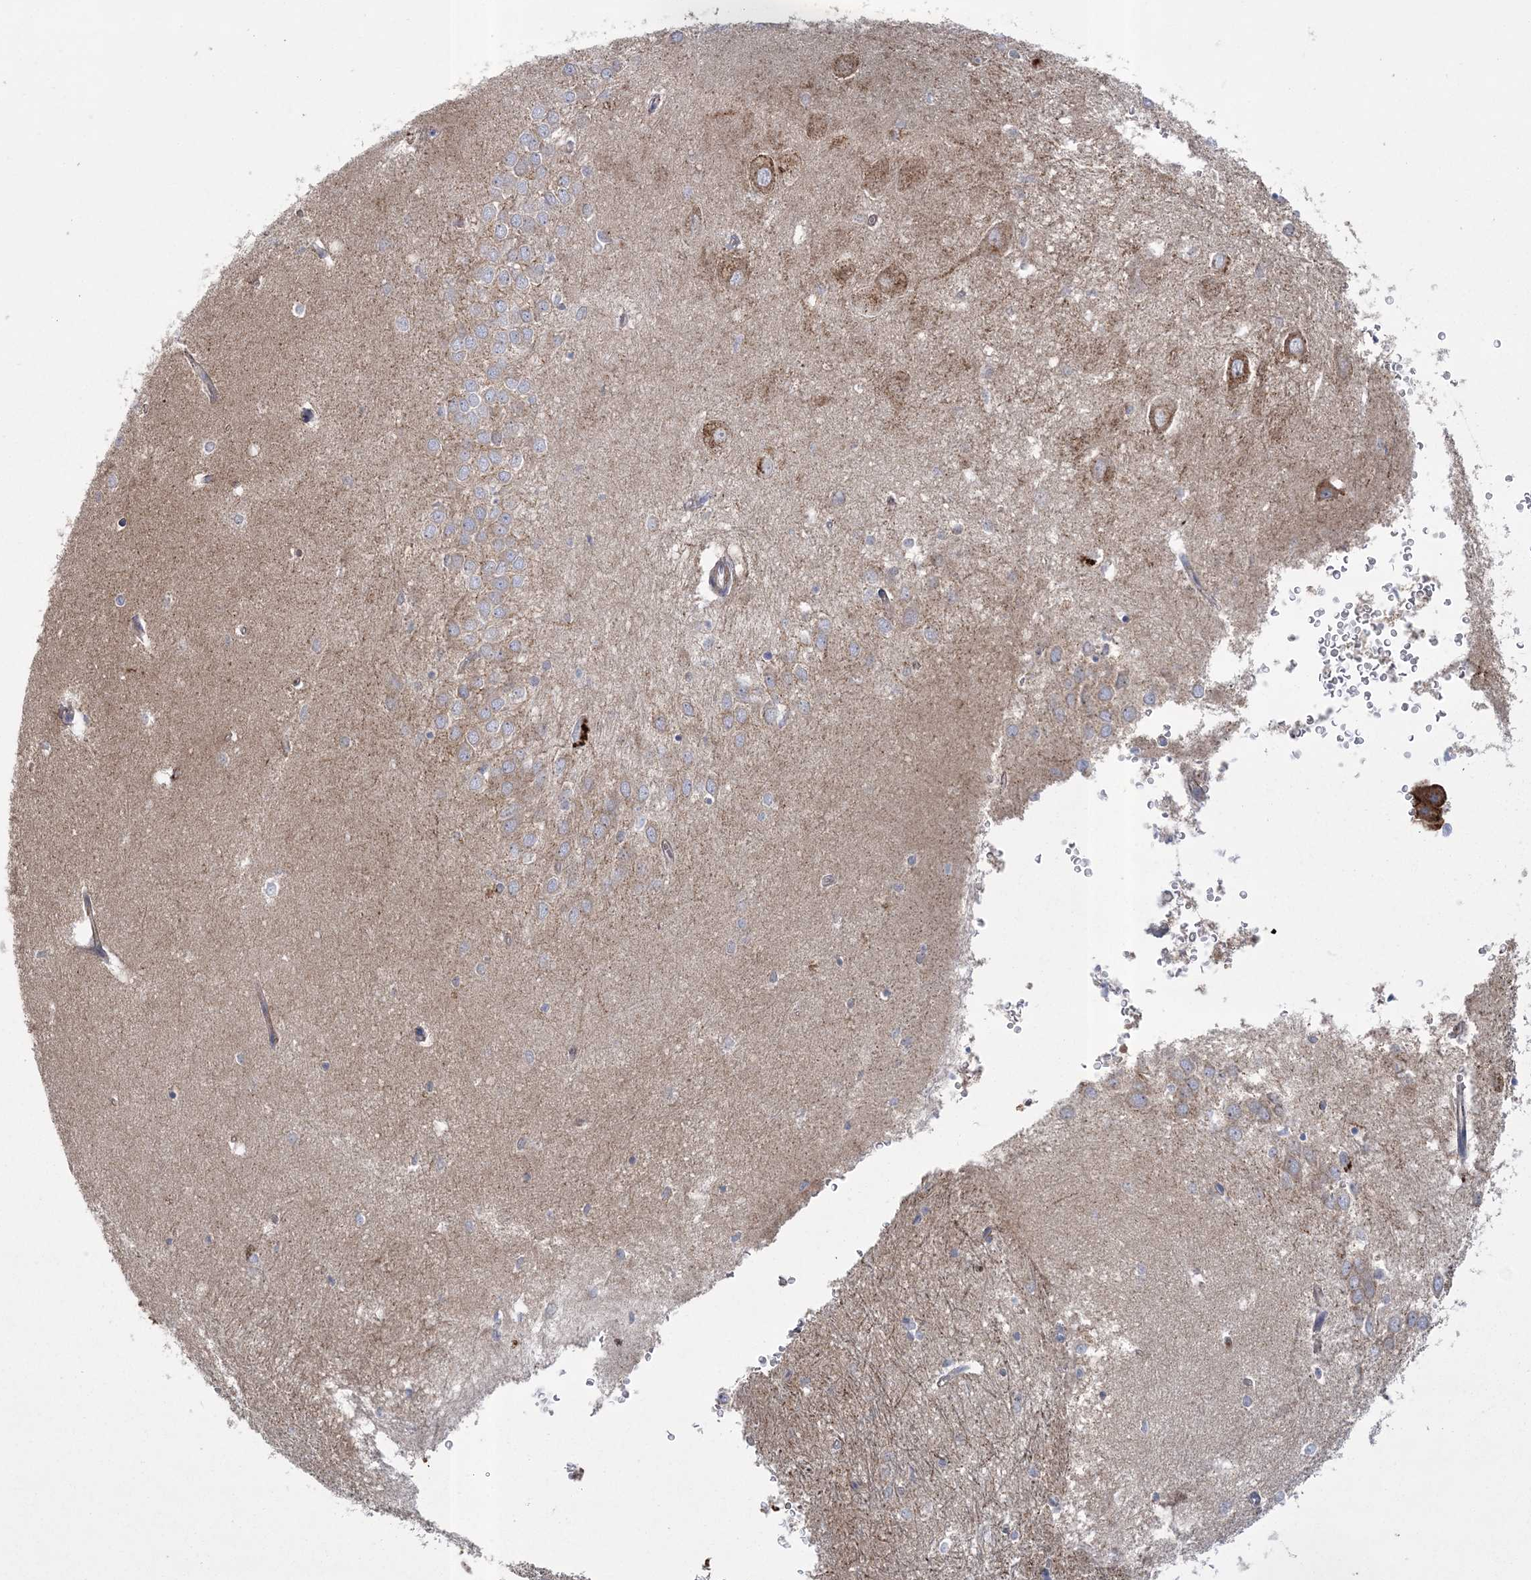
{"staining": {"intensity": "weak", "quantity": "<25%", "location": "cytoplasmic/membranous"}, "tissue": "hippocampus", "cell_type": "Glial cells", "image_type": "normal", "snomed": [{"axis": "morphology", "description": "Normal tissue, NOS"}, {"axis": "topography", "description": "Hippocampus"}], "caption": "This is a photomicrograph of immunohistochemistry (IHC) staining of normal hippocampus, which shows no positivity in glial cells.", "gene": "ARSJ", "patient": {"sex": "female", "age": 64}}